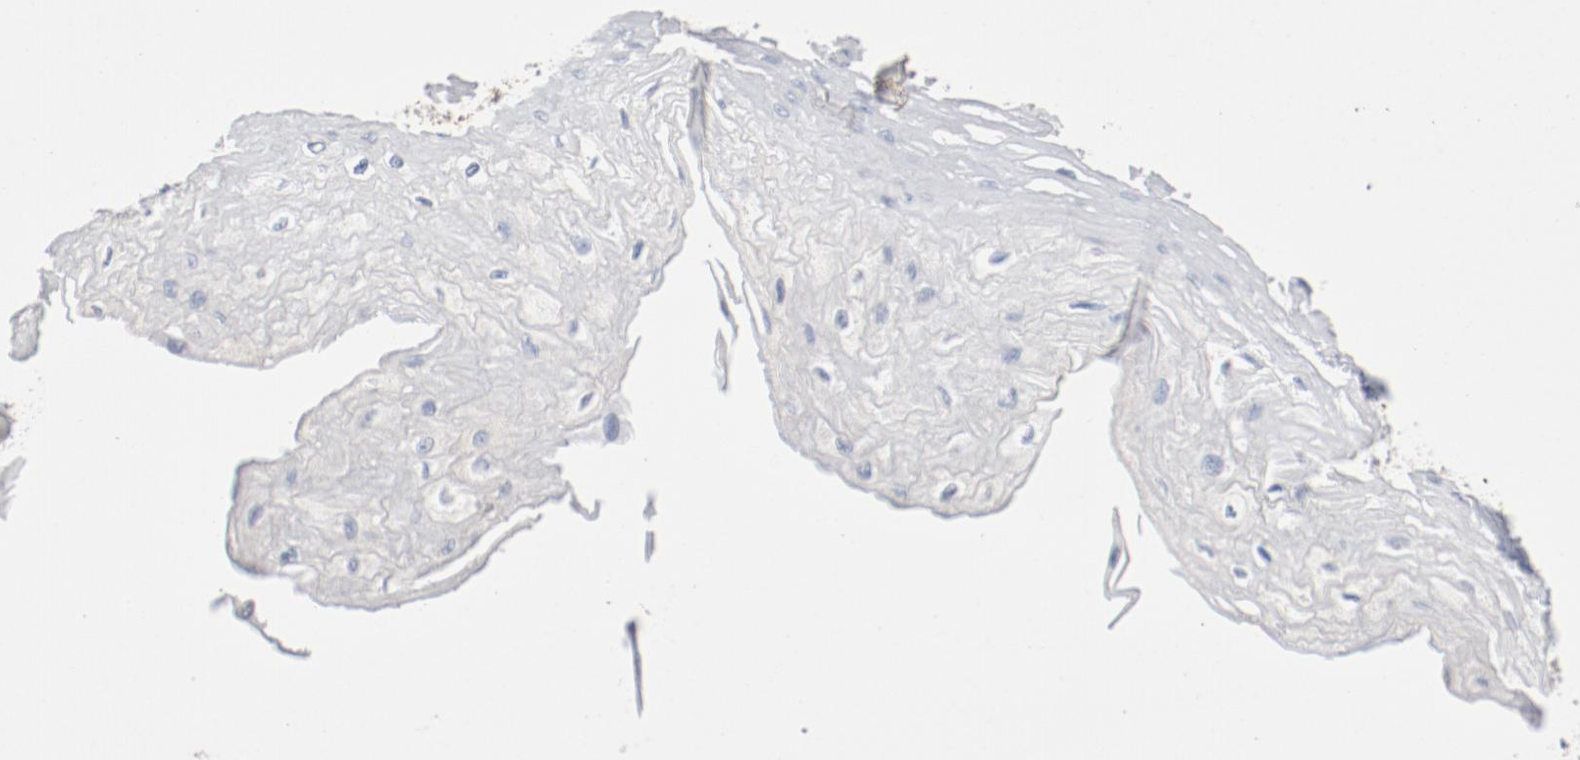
{"staining": {"intensity": "negative", "quantity": "none", "location": "none"}, "tissue": "esophagus", "cell_type": "Squamous epithelial cells", "image_type": "normal", "snomed": [{"axis": "morphology", "description": "Normal tissue, NOS"}, {"axis": "topography", "description": "Esophagus"}], "caption": "This is an immunohistochemistry (IHC) micrograph of unremarkable esophagus. There is no expression in squamous epithelial cells.", "gene": "CD247", "patient": {"sex": "female", "age": 72}}